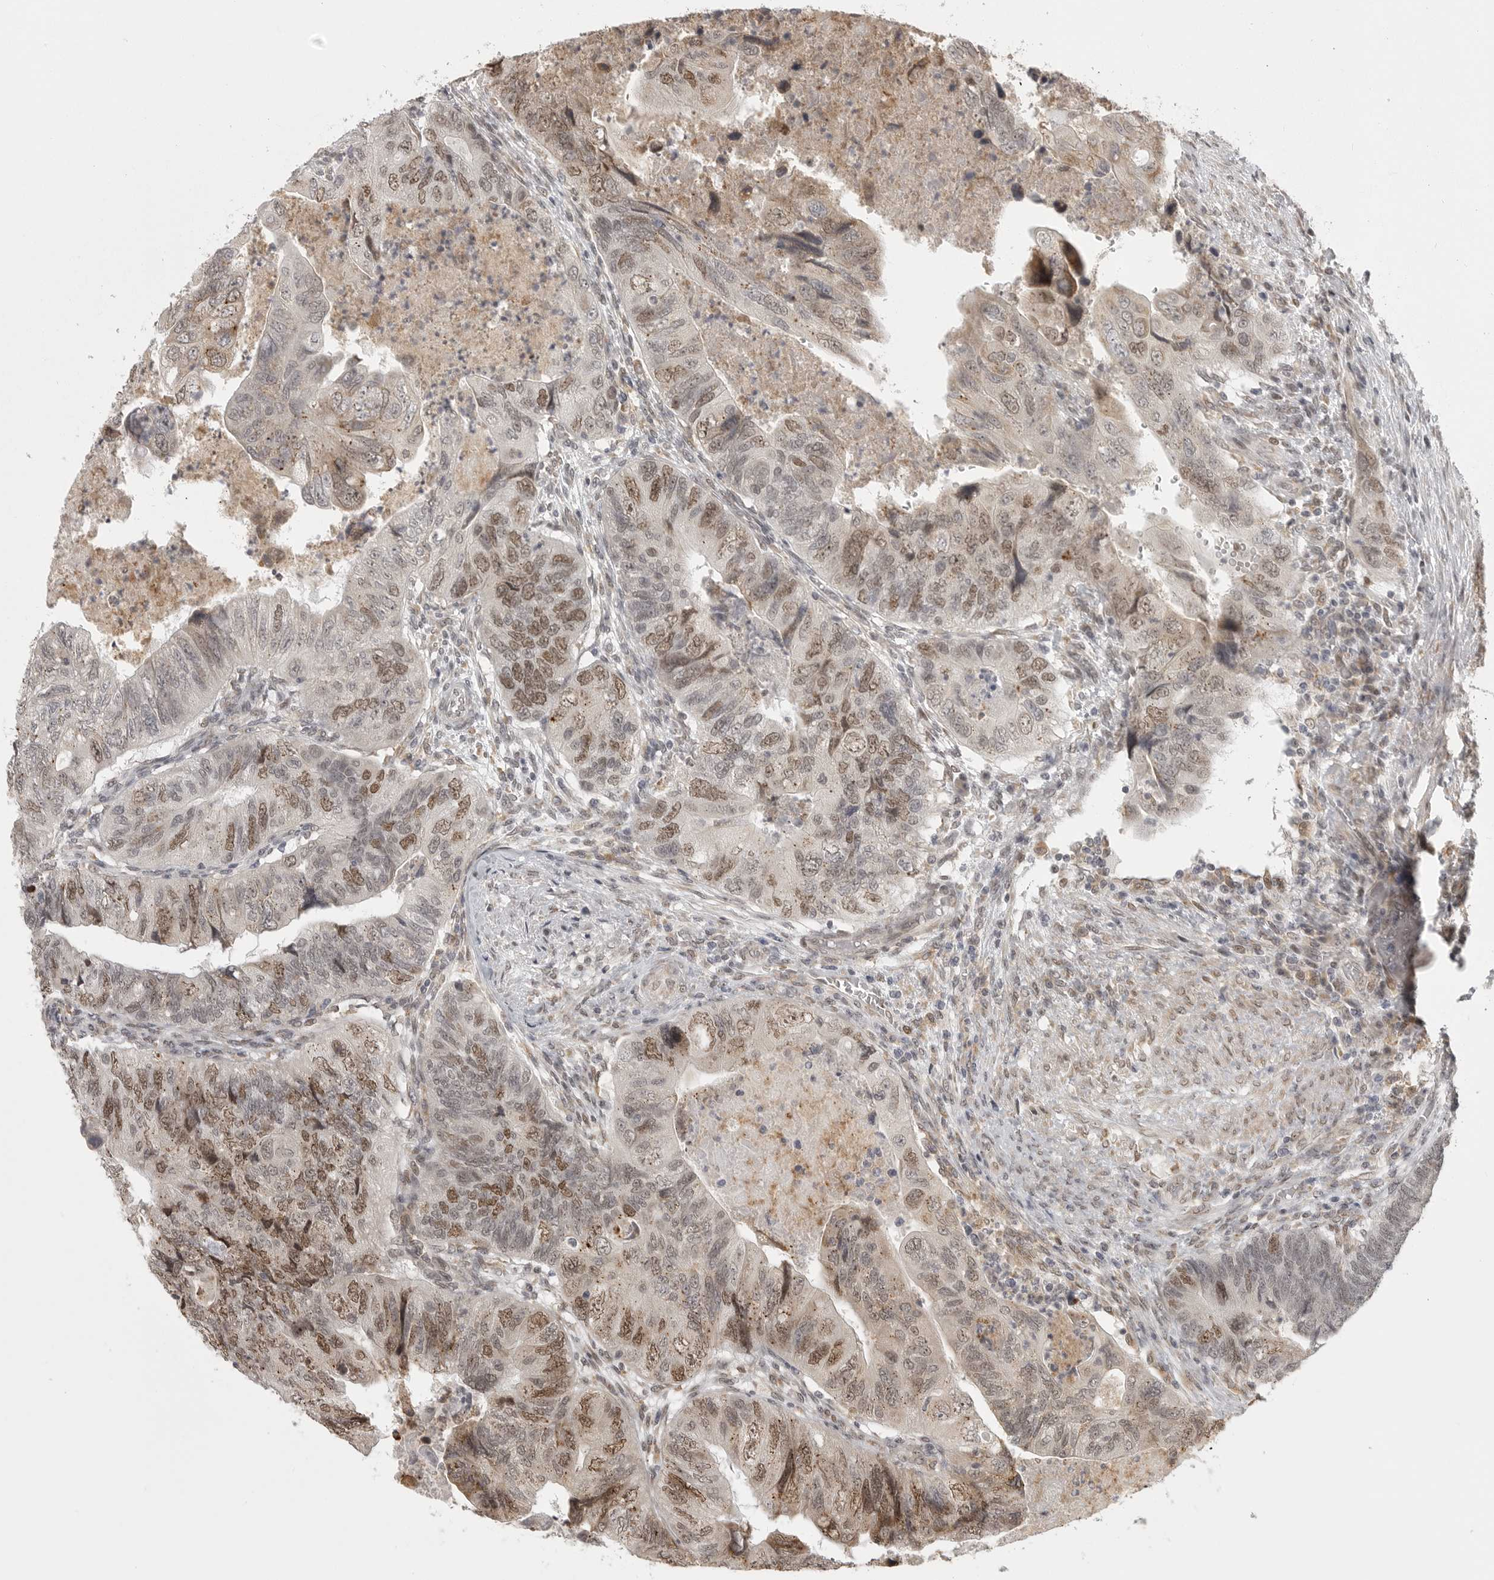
{"staining": {"intensity": "moderate", "quantity": ">75%", "location": "nuclear"}, "tissue": "colorectal cancer", "cell_type": "Tumor cells", "image_type": "cancer", "snomed": [{"axis": "morphology", "description": "Adenocarcinoma, NOS"}, {"axis": "topography", "description": "Rectum"}], "caption": "Tumor cells show medium levels of moderate nuclear positivity in about >75% of cells in human colorectal adenocarcinoma.", "gene": "ISG20L2", "patient": {"sex": "male", "age": 63}}